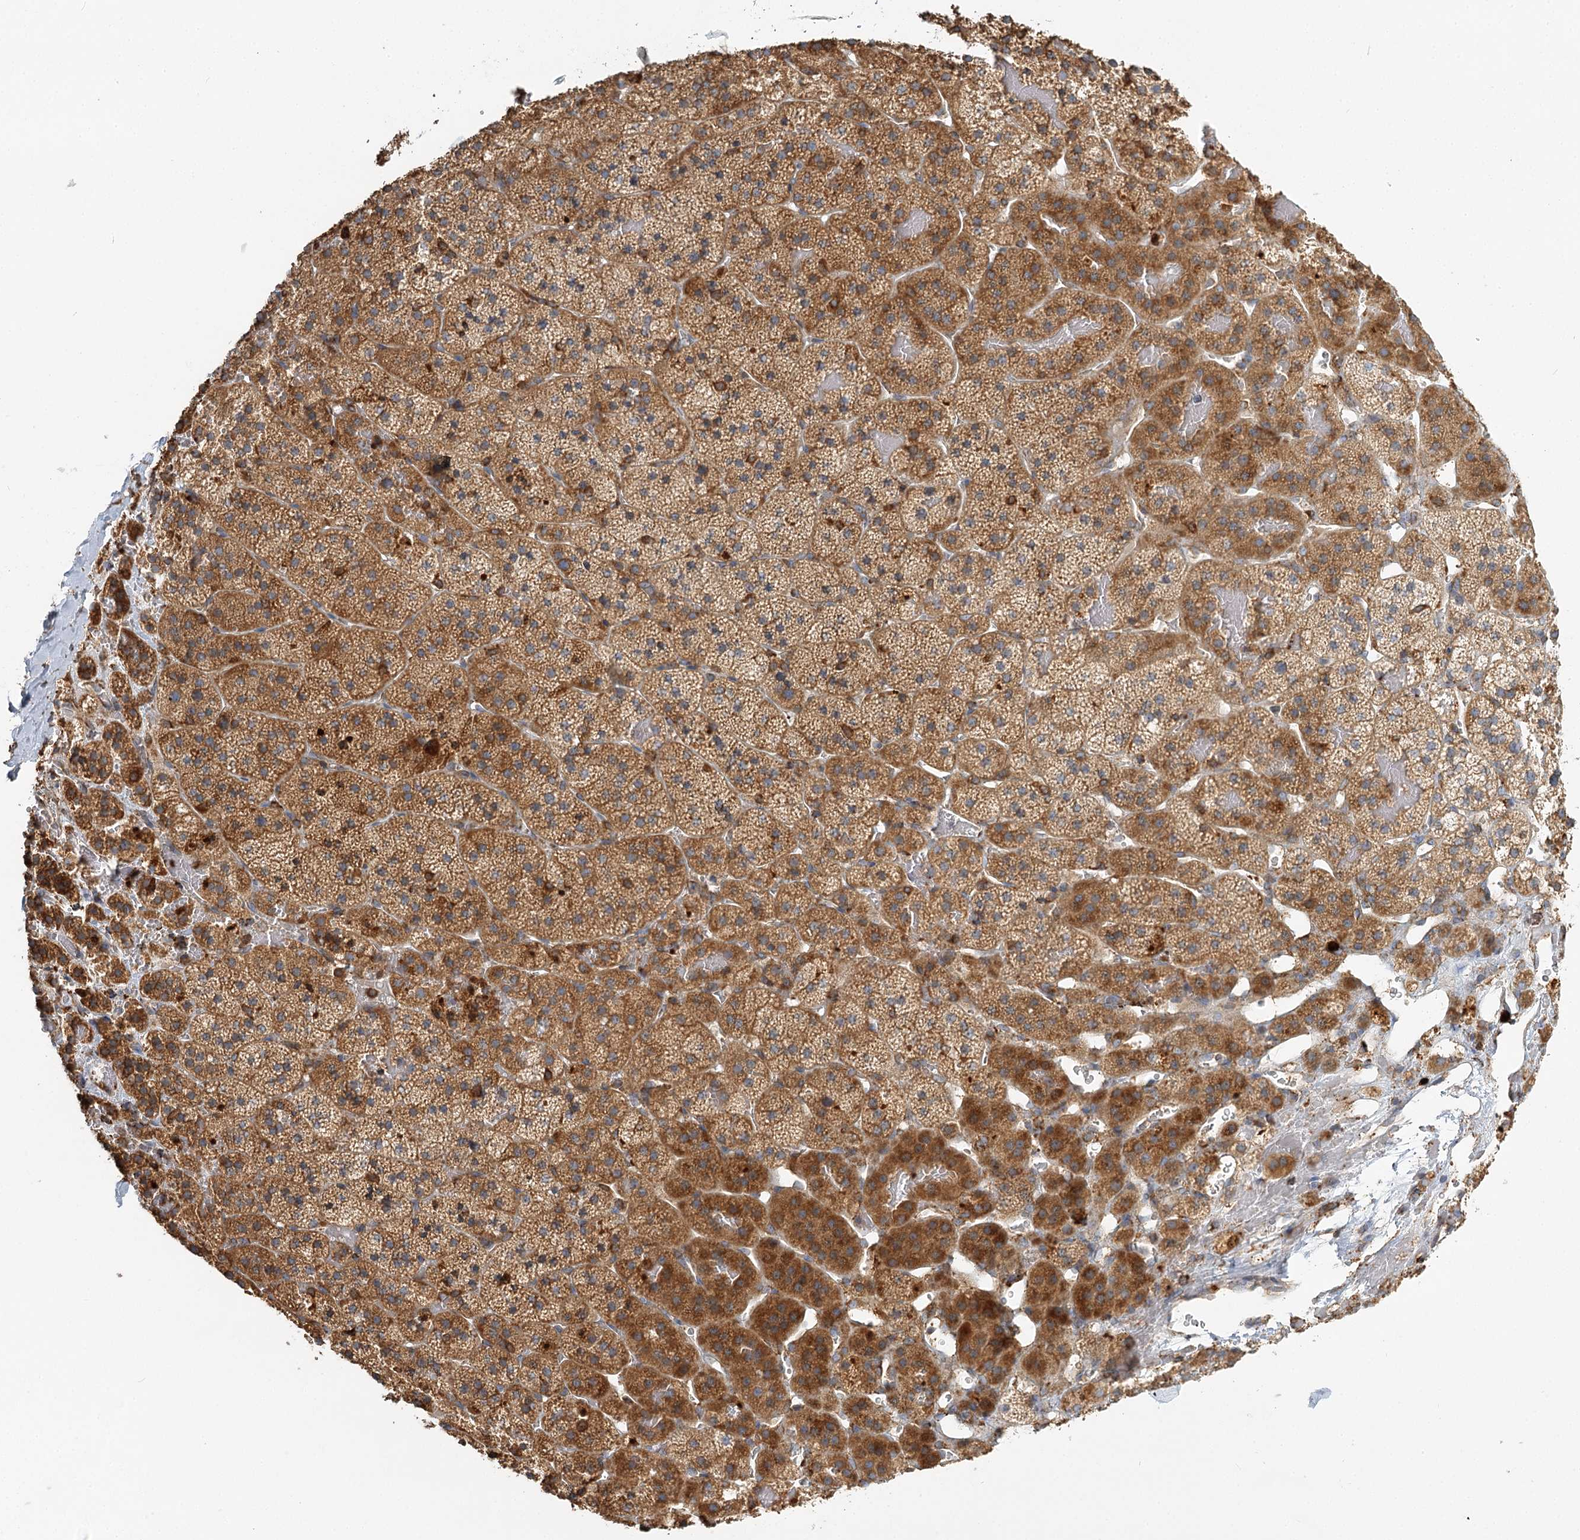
{"staining": {"intensity": "moderate", "quantity": ">75%", "location": "cytoplasmic/membranous"}, "tissue": "adrenal gland", "cell_type": "Glandular cells", "image_type": "normal", "snomed": [{"axis": "morphology", "description": "Normal tissue, NOS"}, {"axis": "topography", "description": "Adrenal gland"}], "caption": "Adrenal gland stained with DAB (3,3'-diaminobenzidine) IHC exhibits medium levels of moderate cytoplasmic/membranous positivity in approximately >75% of glandular cells.", "gene": "TAS1R1", "patient": {"sex": "female", "age": 44}}